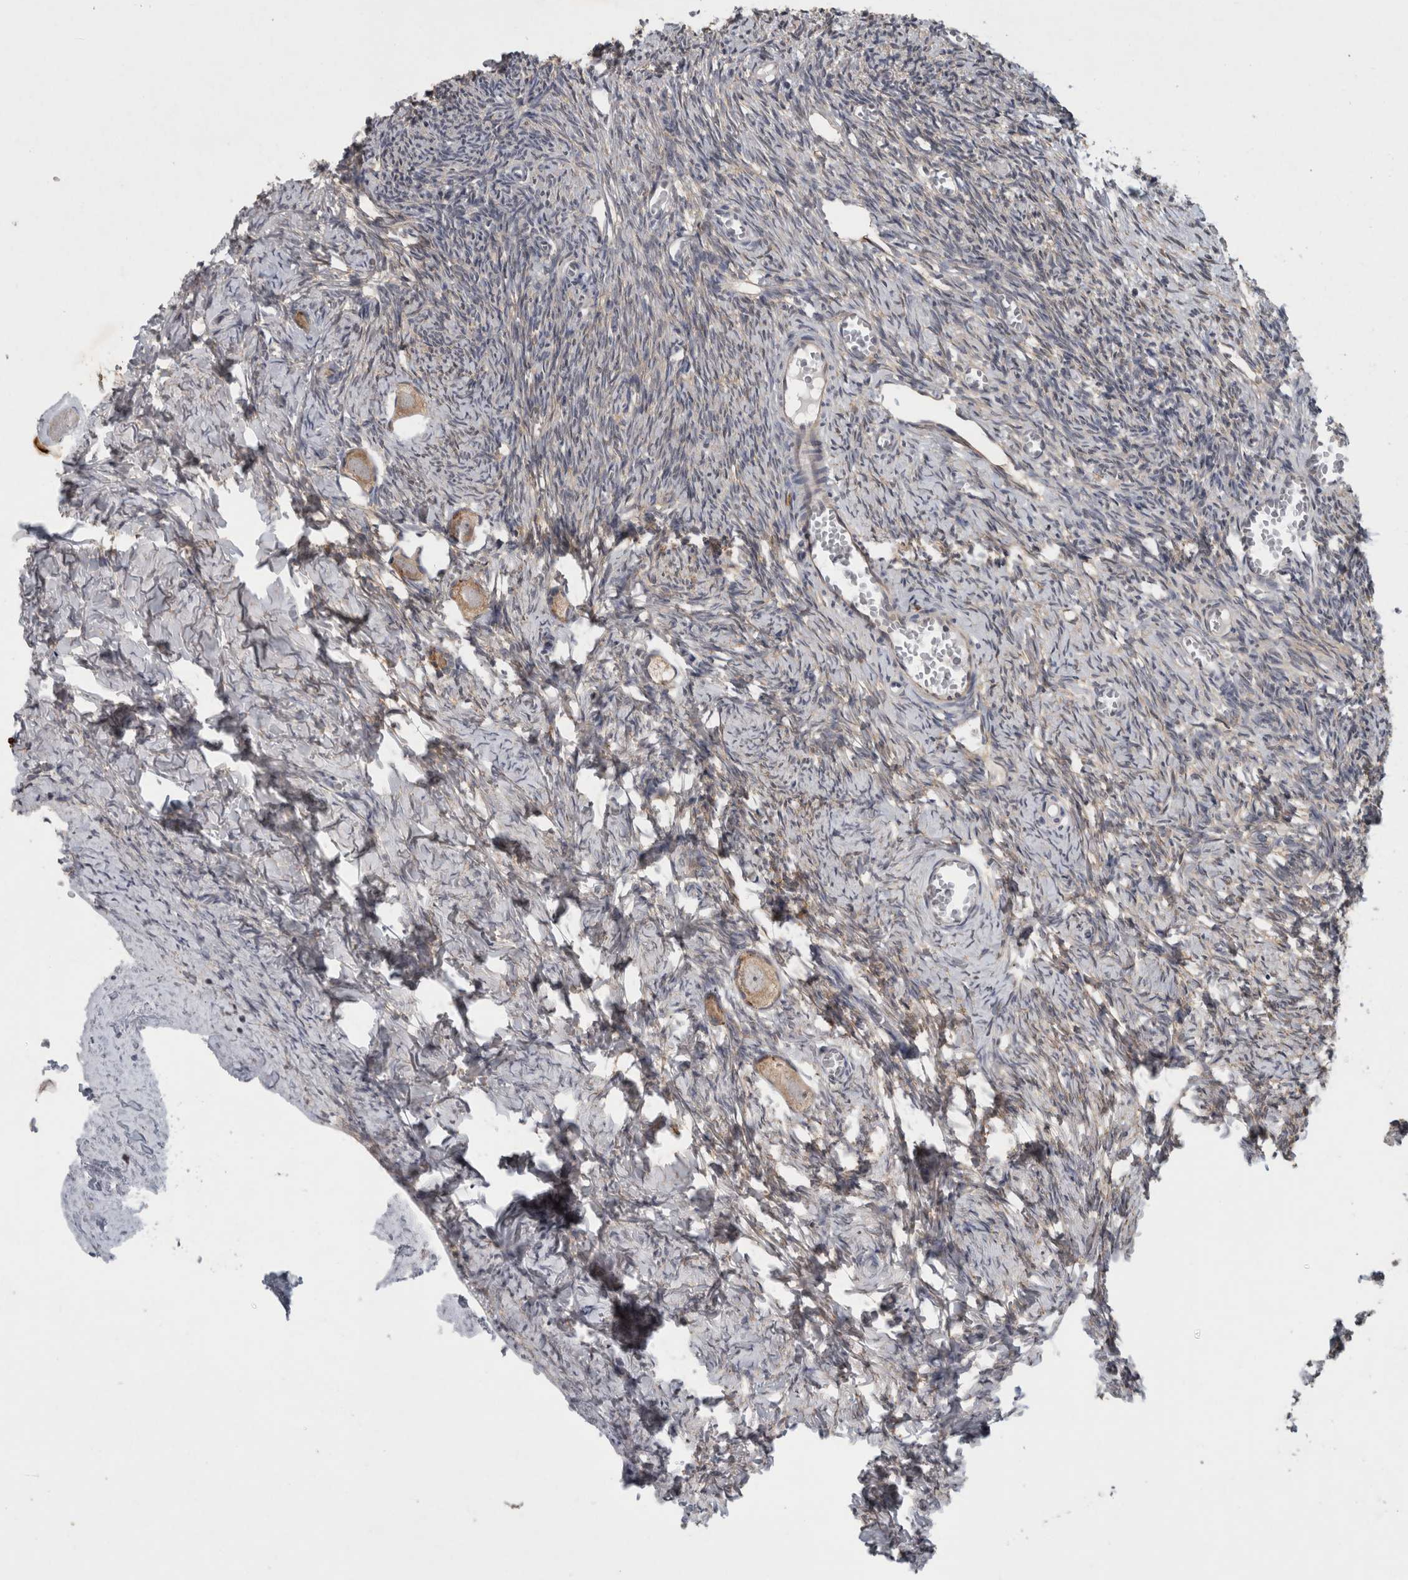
{"staining": {"intensity": "moderate", "quantity": ">75%", "location": "cytoplasmic/membranous"}, "tissue": "ovary", "cell_type": "Follicle cells", "image_type": "normal", "snomed": [{"axis": "morphology", "description": "Normal tissue, NOS"}, {"axis": "topography", "description": "Ovary"}], "caption": "Approximately >75% of follicle cells in normal ovary display moderate cytoplasmic/membranous protein staining as visualized by brown immunohistochemical staining.", "gene": "RHPN1", "patient": {"sex": "female", "age": 27}}